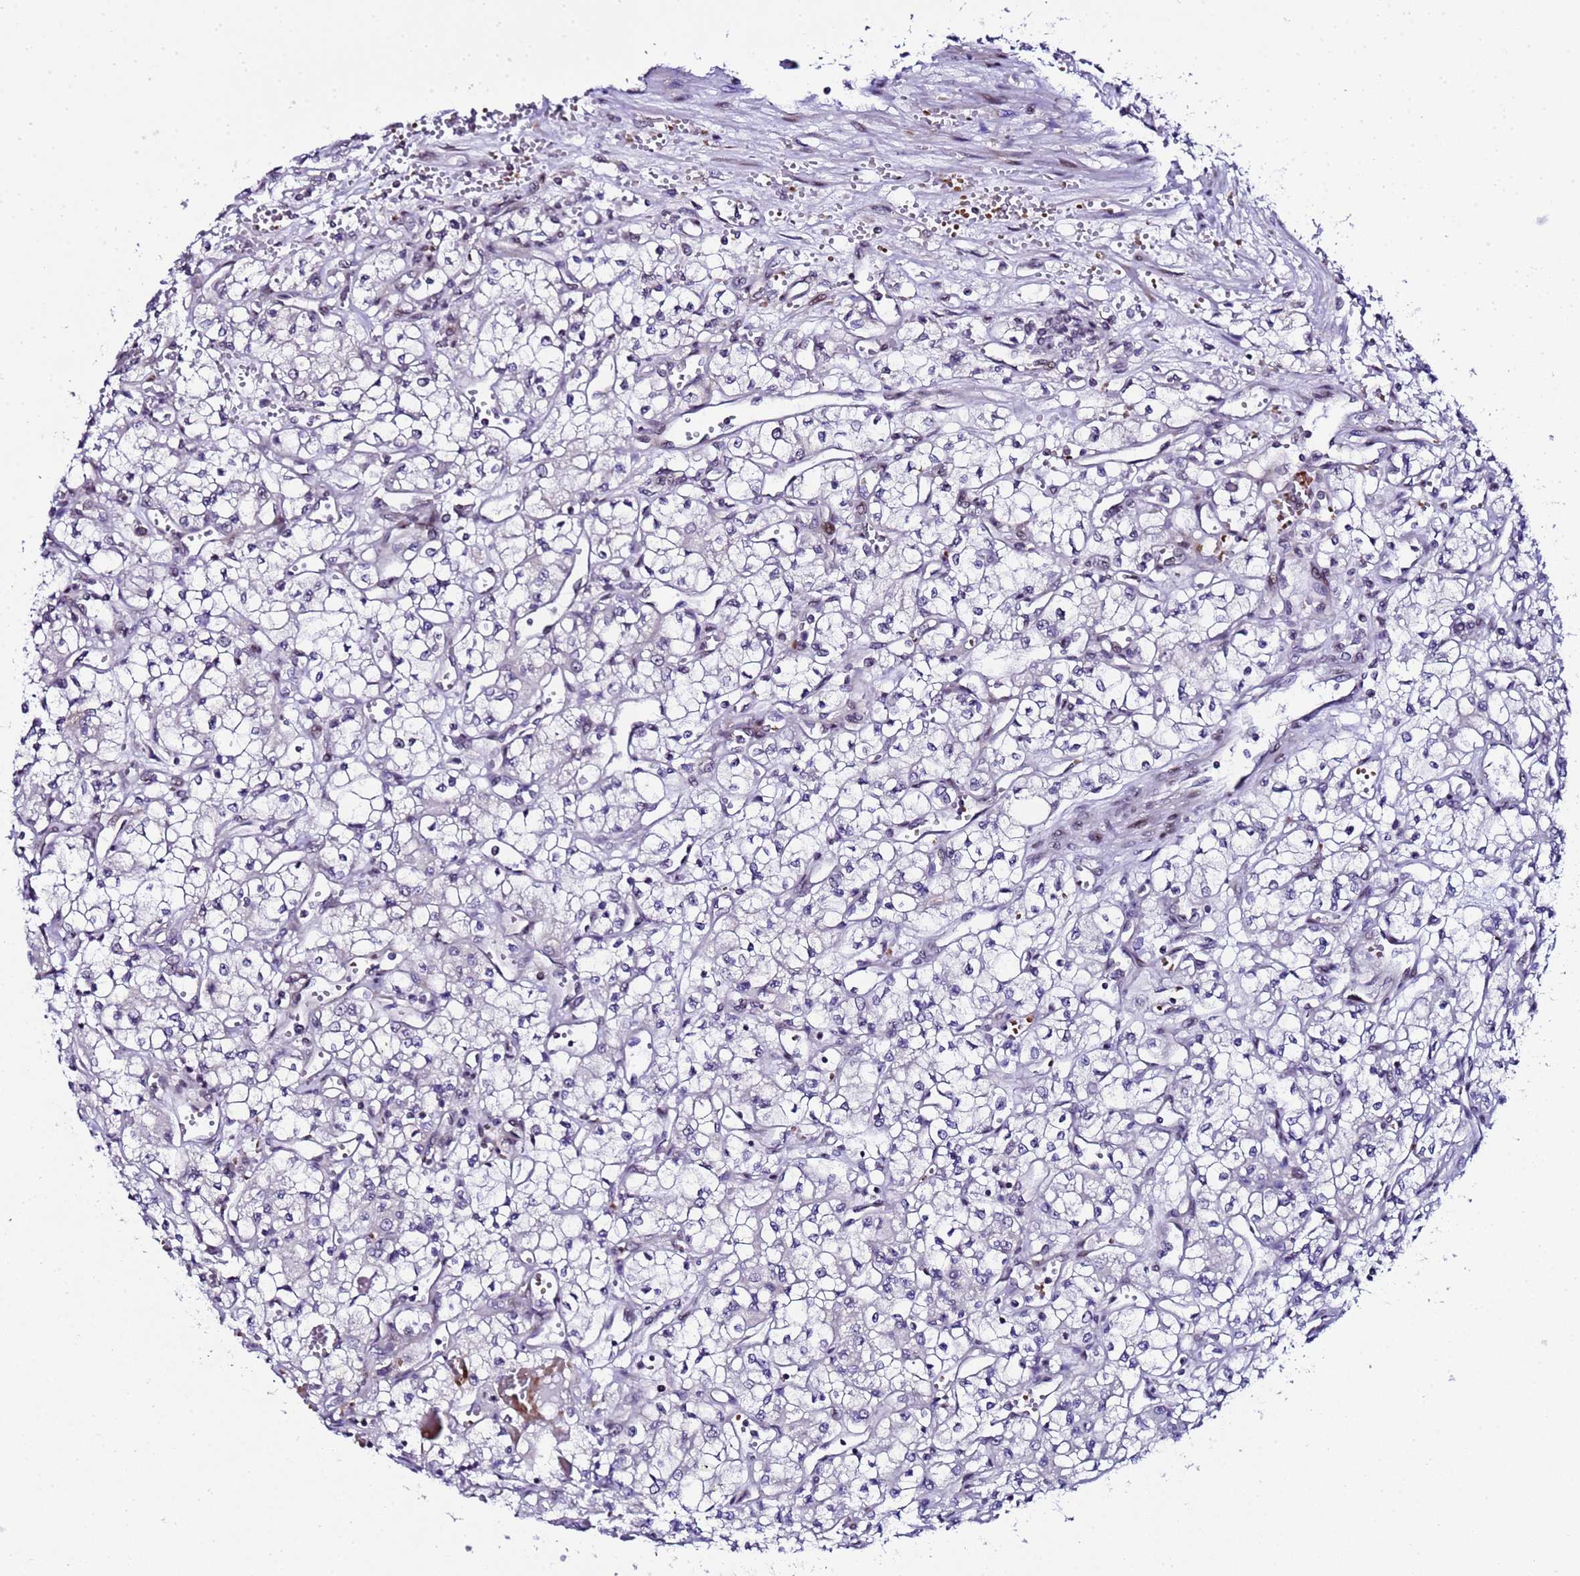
{"staining": {"intensity": "negative", "quantity": "none", "location": "none"}, "tissue": "renal cancer", "cell_type": "Tumor cells", "image_type": "cancer", "snomed": [{"axis": "morphology", "description": "Adenocarcinoma, NOS"}, {"axis": "topography", "description": "Kidney"}], "caption": "Immunohistochemistry histopathology image of neoplastic tissue: human renal adenocarcinoma stained with DAB demonstrates no significant protein positivity in tumor cells.", "gene": "C19orf47", "patient": {"sex": "male", "age": 59}}